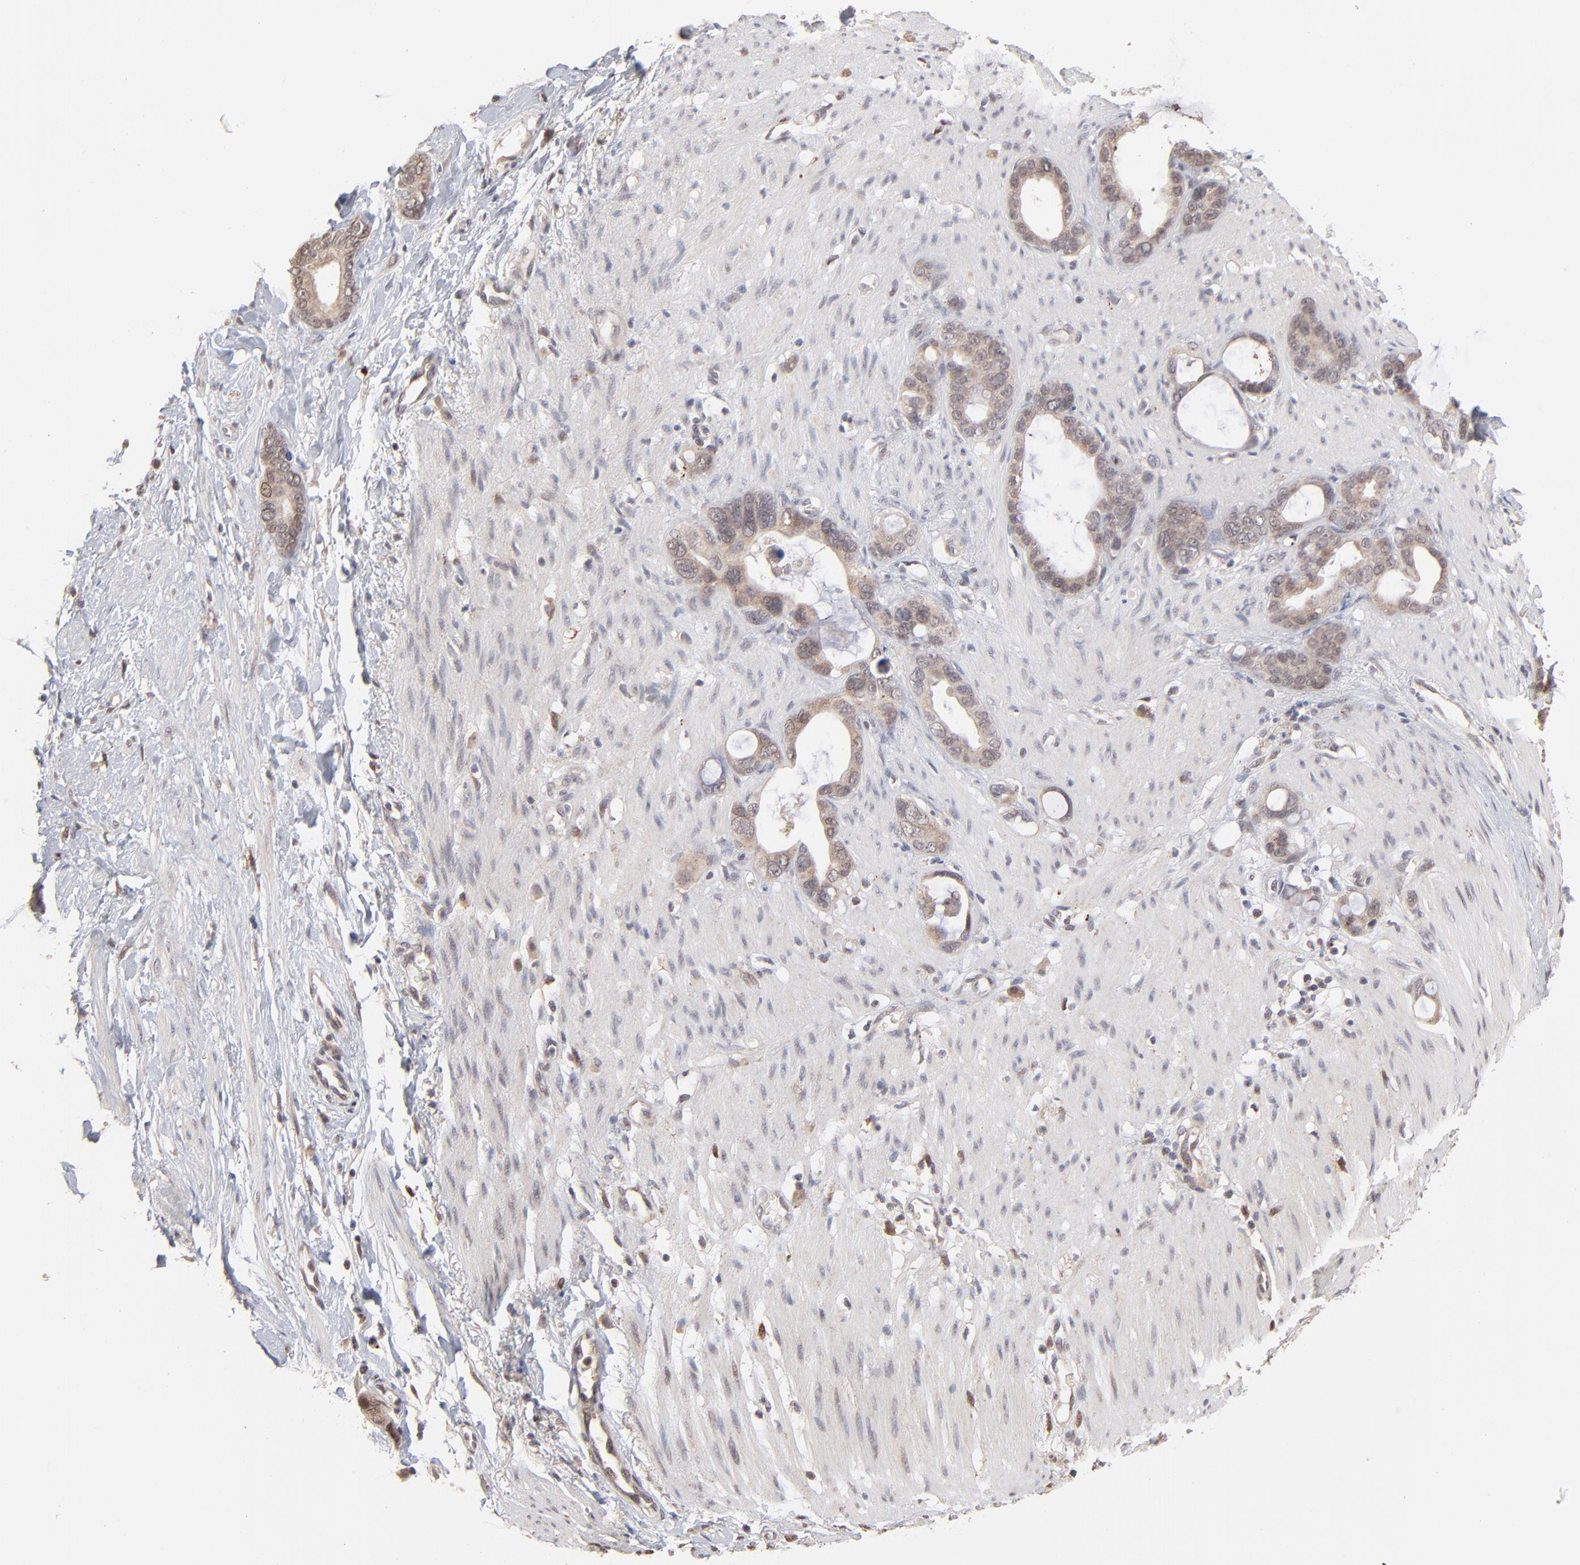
{"staining": {"intensity": "weak", "quantity": "25%-75%", "location": "cytoplasmic/membranous,nuclear"}, "tissue": "stomach cancer", "cell_type": "Tumor cells", "image_type": "cancer", "snomed": [{"axis": "morphology", "description": "Adenocarcinoma, NOS"}, {"axis": "topography", "description": "Stomach"}], "caption": "DAB immunohistochemical staining of human stomach adenocarcinoma demonstrates weak cytoplasmic/membranous and nuclear protein staining in about 25%-75% of tumor cells.", "gene": "MSL2", "patient": {"sex": "female", "age": 75}}